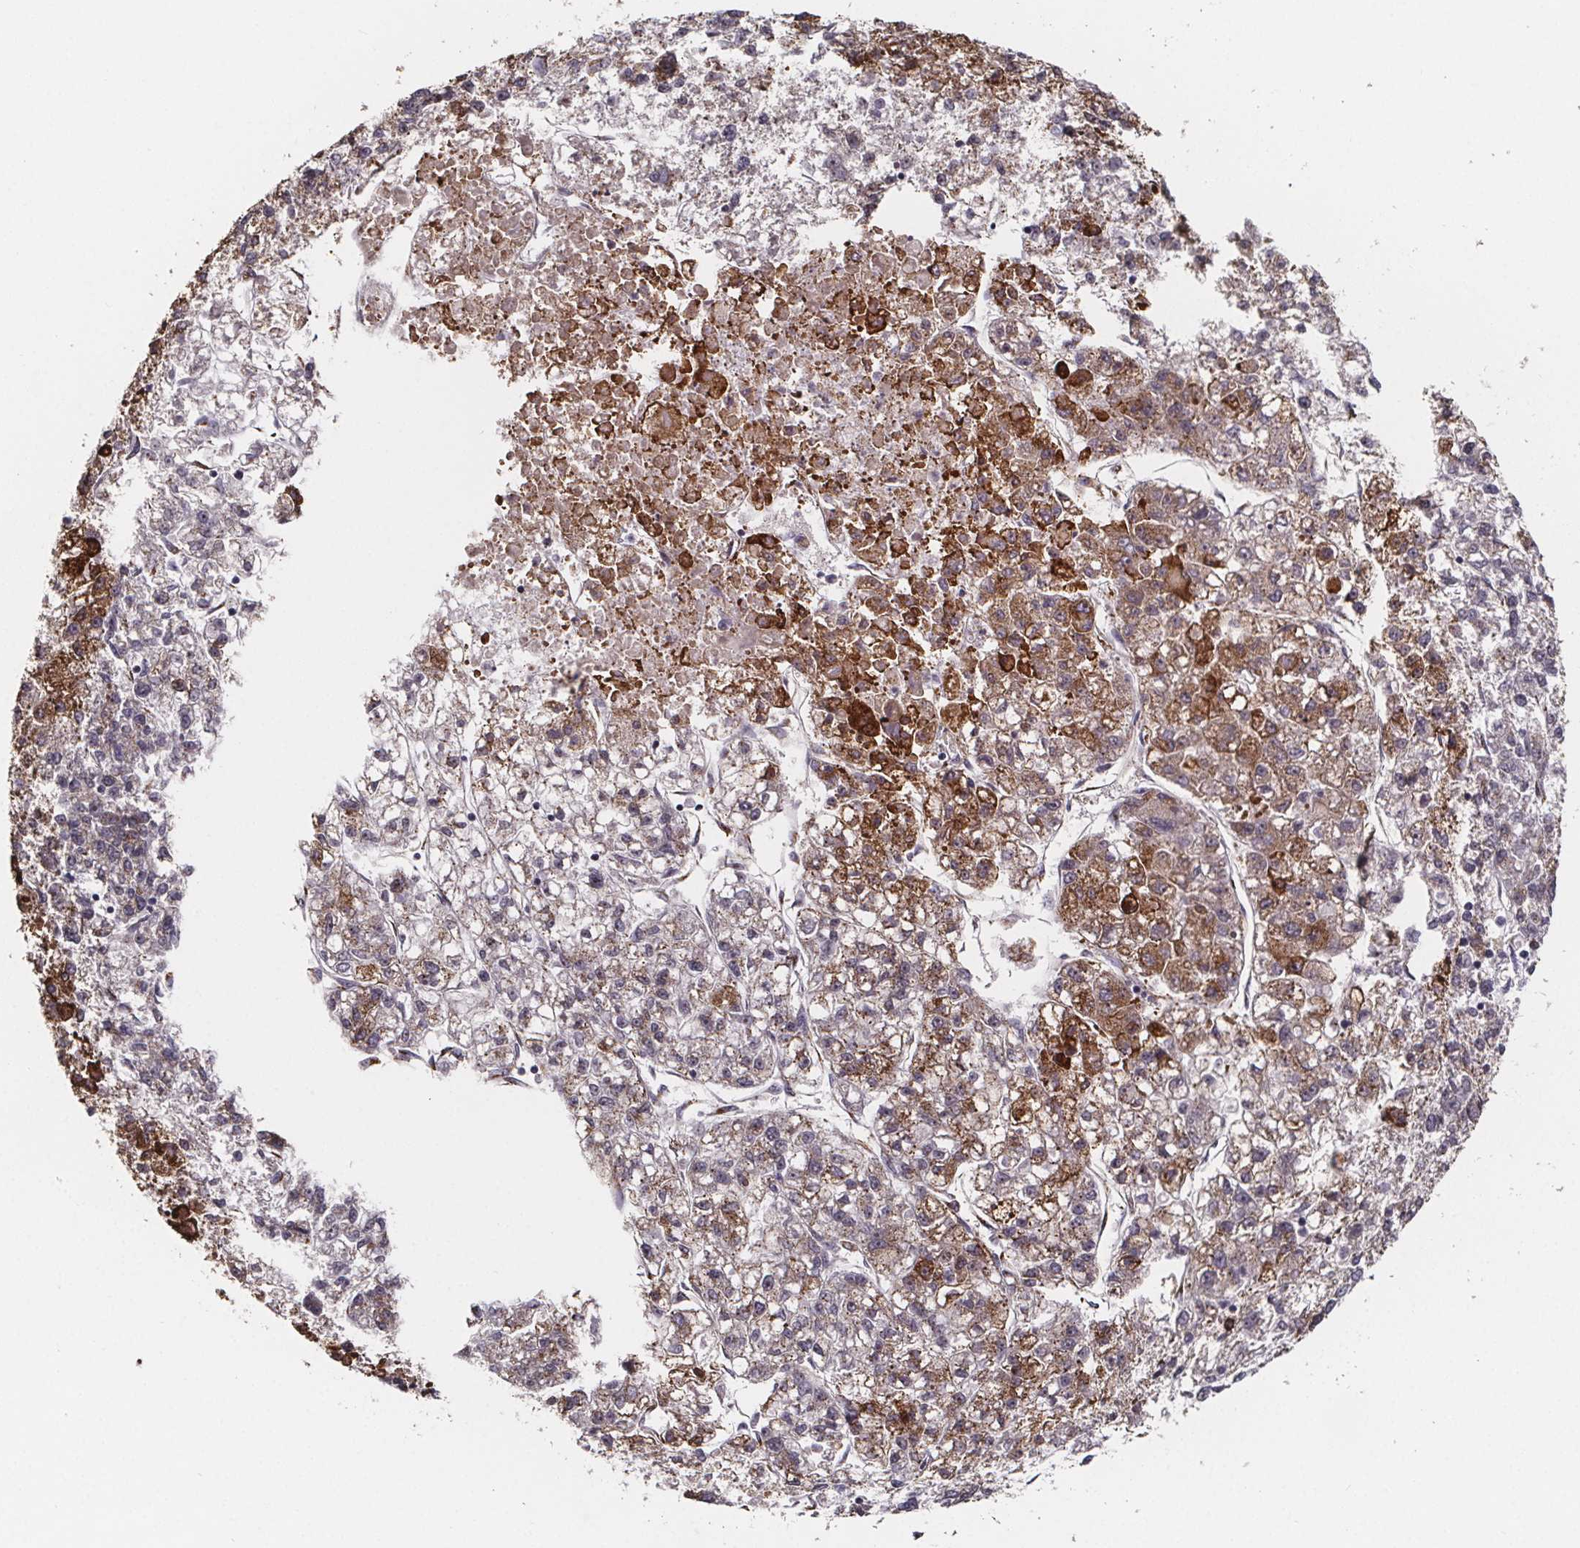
{"staining": {"intensity": "moderate", "quantity": "25%-75%", "location": "cytoplasmic/membranous"}, "tissue": "liver cancer", "cell_type": "Tumor cells", "image_type": "cancer", "snomed": [{"axis": "morphology", "description": "Carcinoma, Hepatocellular, NOS"}, {"axis": "topography", "description": "Liver"}], "caption": "Human liver hepatocellular carcinoma stained with a brown dye demonstrates moderate cytoplasmic/membranous positive expression in approximately 25%-75% of tumor cells.", "gene": "NDST1", "patient": {"sex": "male", "age": 56}}